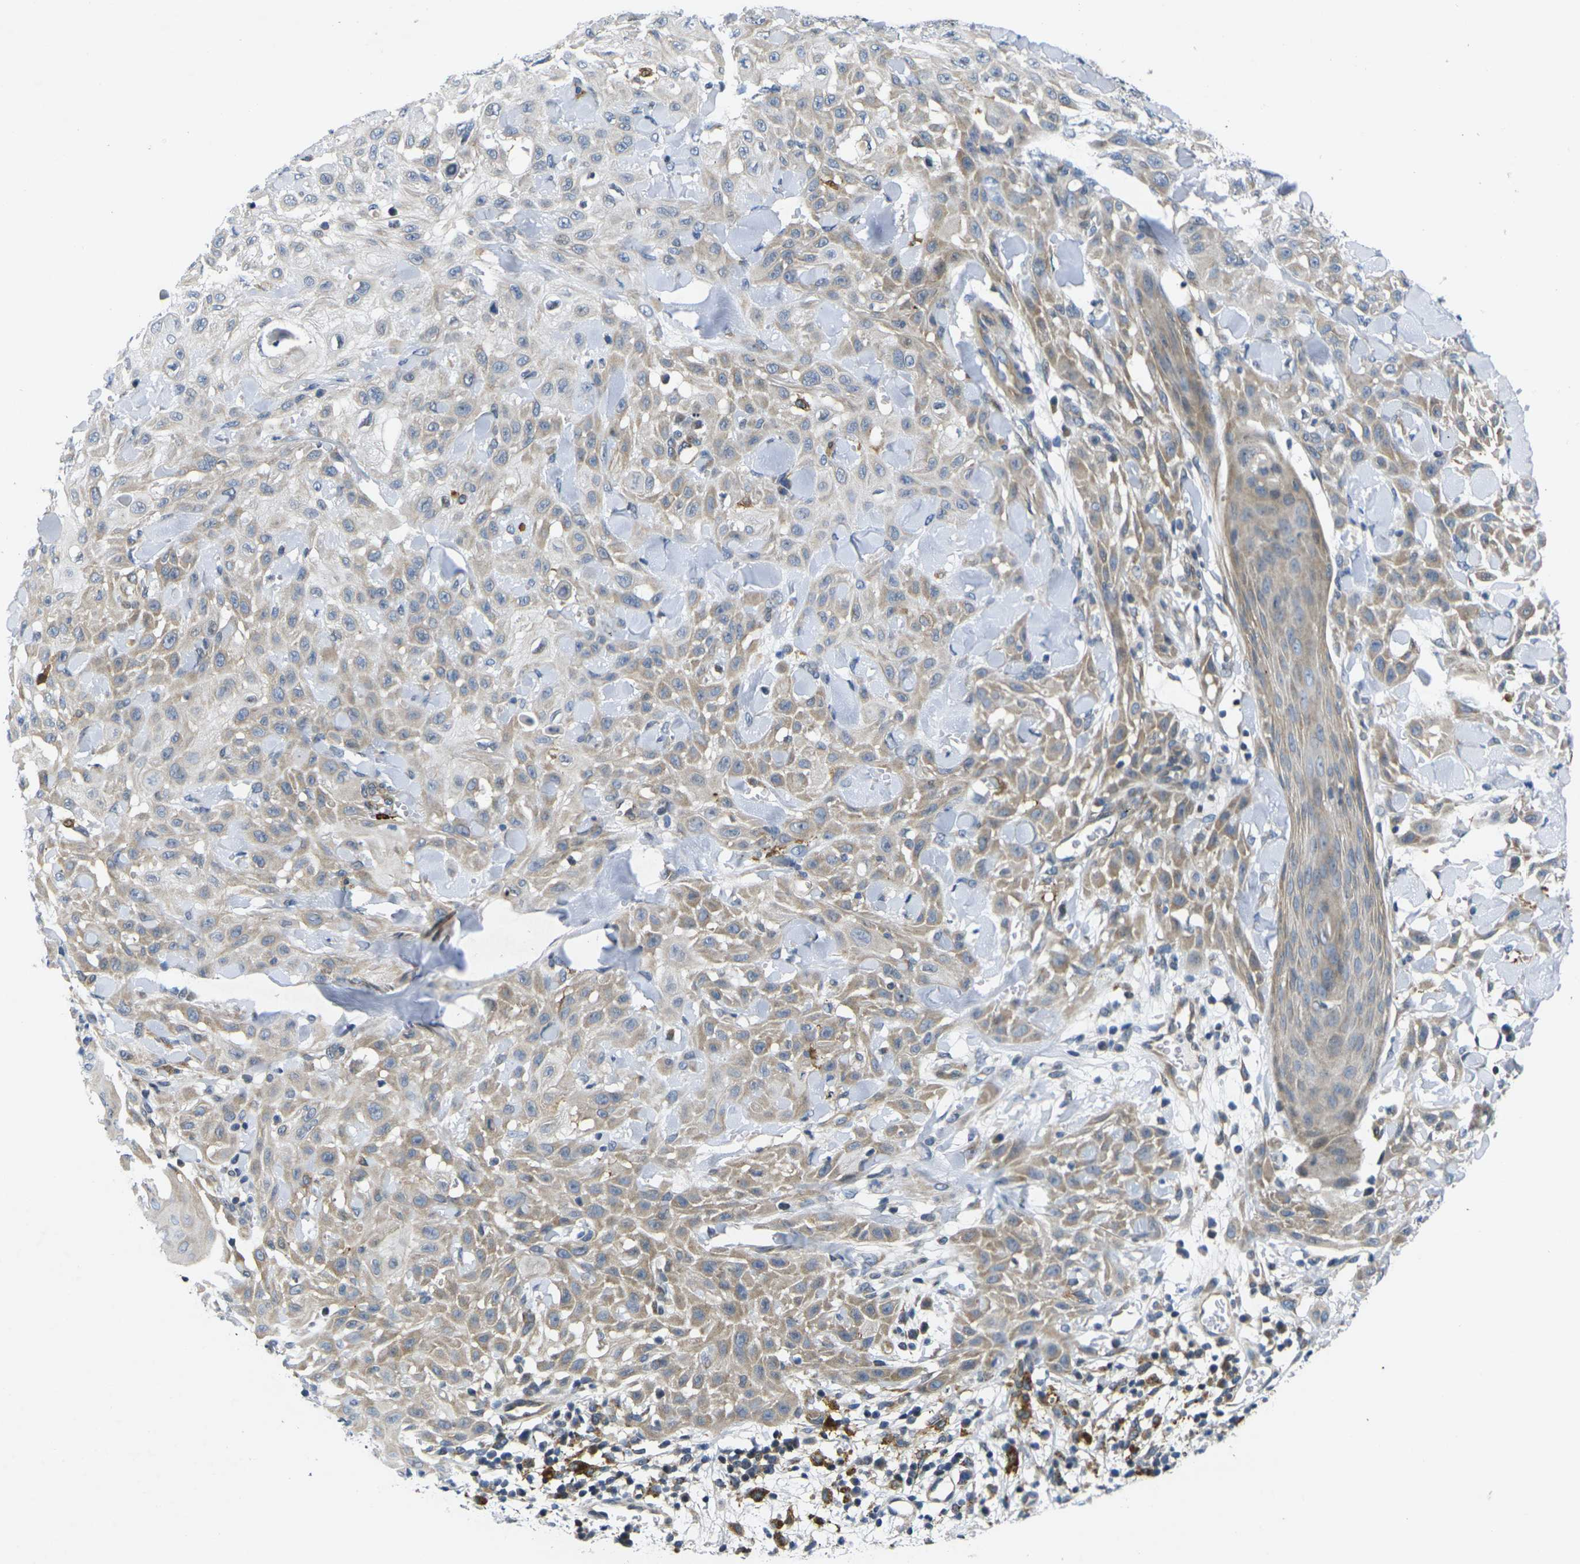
{"staining": {"intensity": "weak", "quantity": ">75%", "location": "cytoplasmic/membranous"}, "tissue": "skin cancer", "cell_type": "Tumor cells", "image_type": "cancer", "snomed": [{"axis": "morphology", "description": "Squamous cell carcinoma, NOS"}, {"axis": "topography", "description": "Skin"}], "caption": "Skin cancer stained with DAB (3,3'-diaminobenzidine) immunohistochemistry demonstrates low levels of weak cytoplasmic/membranous expression in about >75% of tumor cells.", "gene": "ROBO2", "patient": {"sex": "male", "age": 24}}